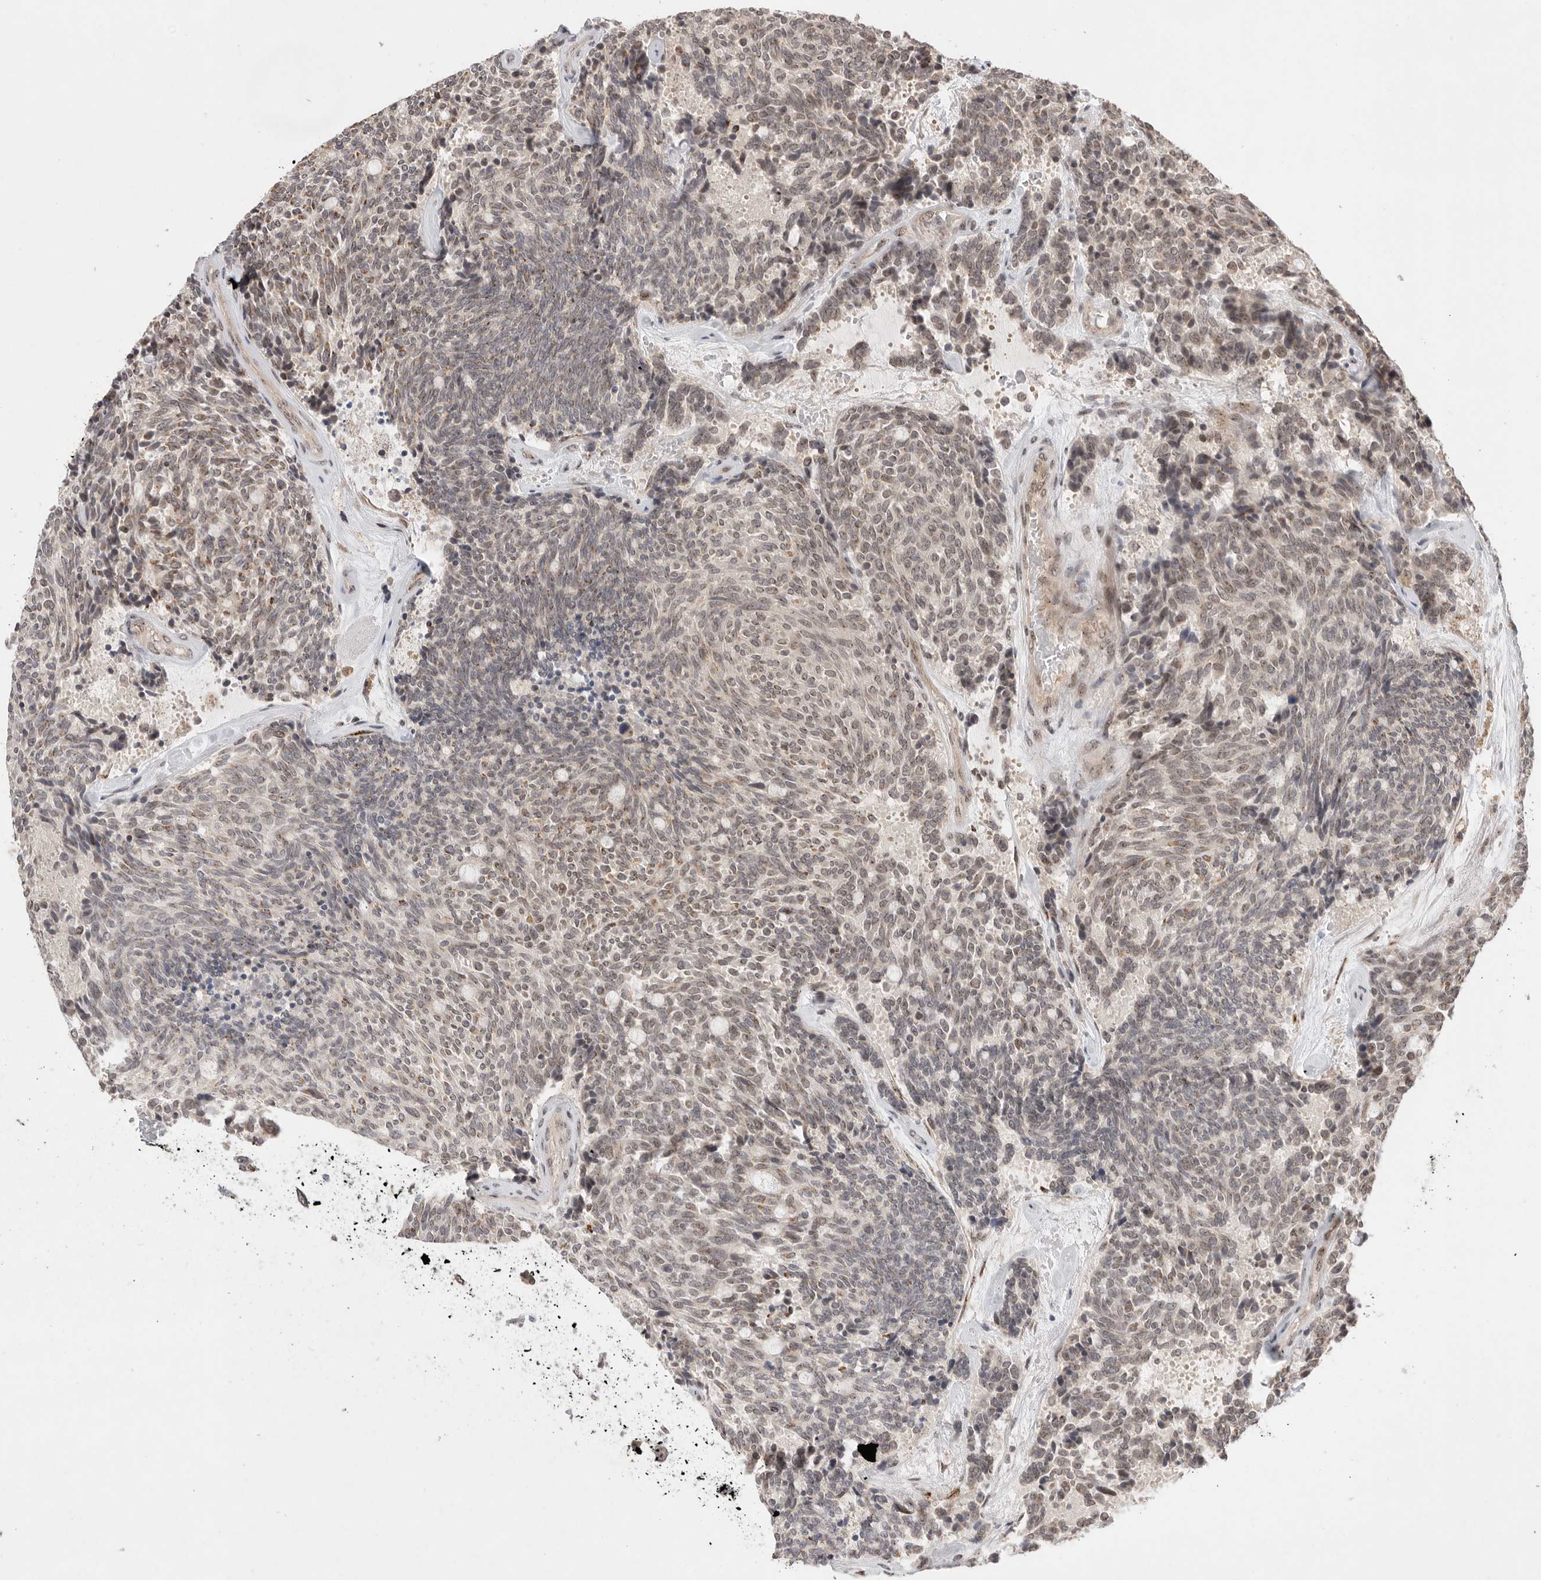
{"staining": {"intensity": "weak", "quantity": "25%-75%", "location": "nuclear"}, "tissue": "carcinoid", "cell_type": "Tumor cells", "image_type": "cancer", "snomed": [{"axis": "morphology", "description": "Carcinoid, malignant, NOS"}, {"axis": "topography", "description": "Pancreas"}], "caption": "Carcinoid stained with IHC shows weak nuclear positivity in about 25%-75% of tumor cells.", "gene": "LEMD3", "patient": {"sex": "female", "age": 54}}